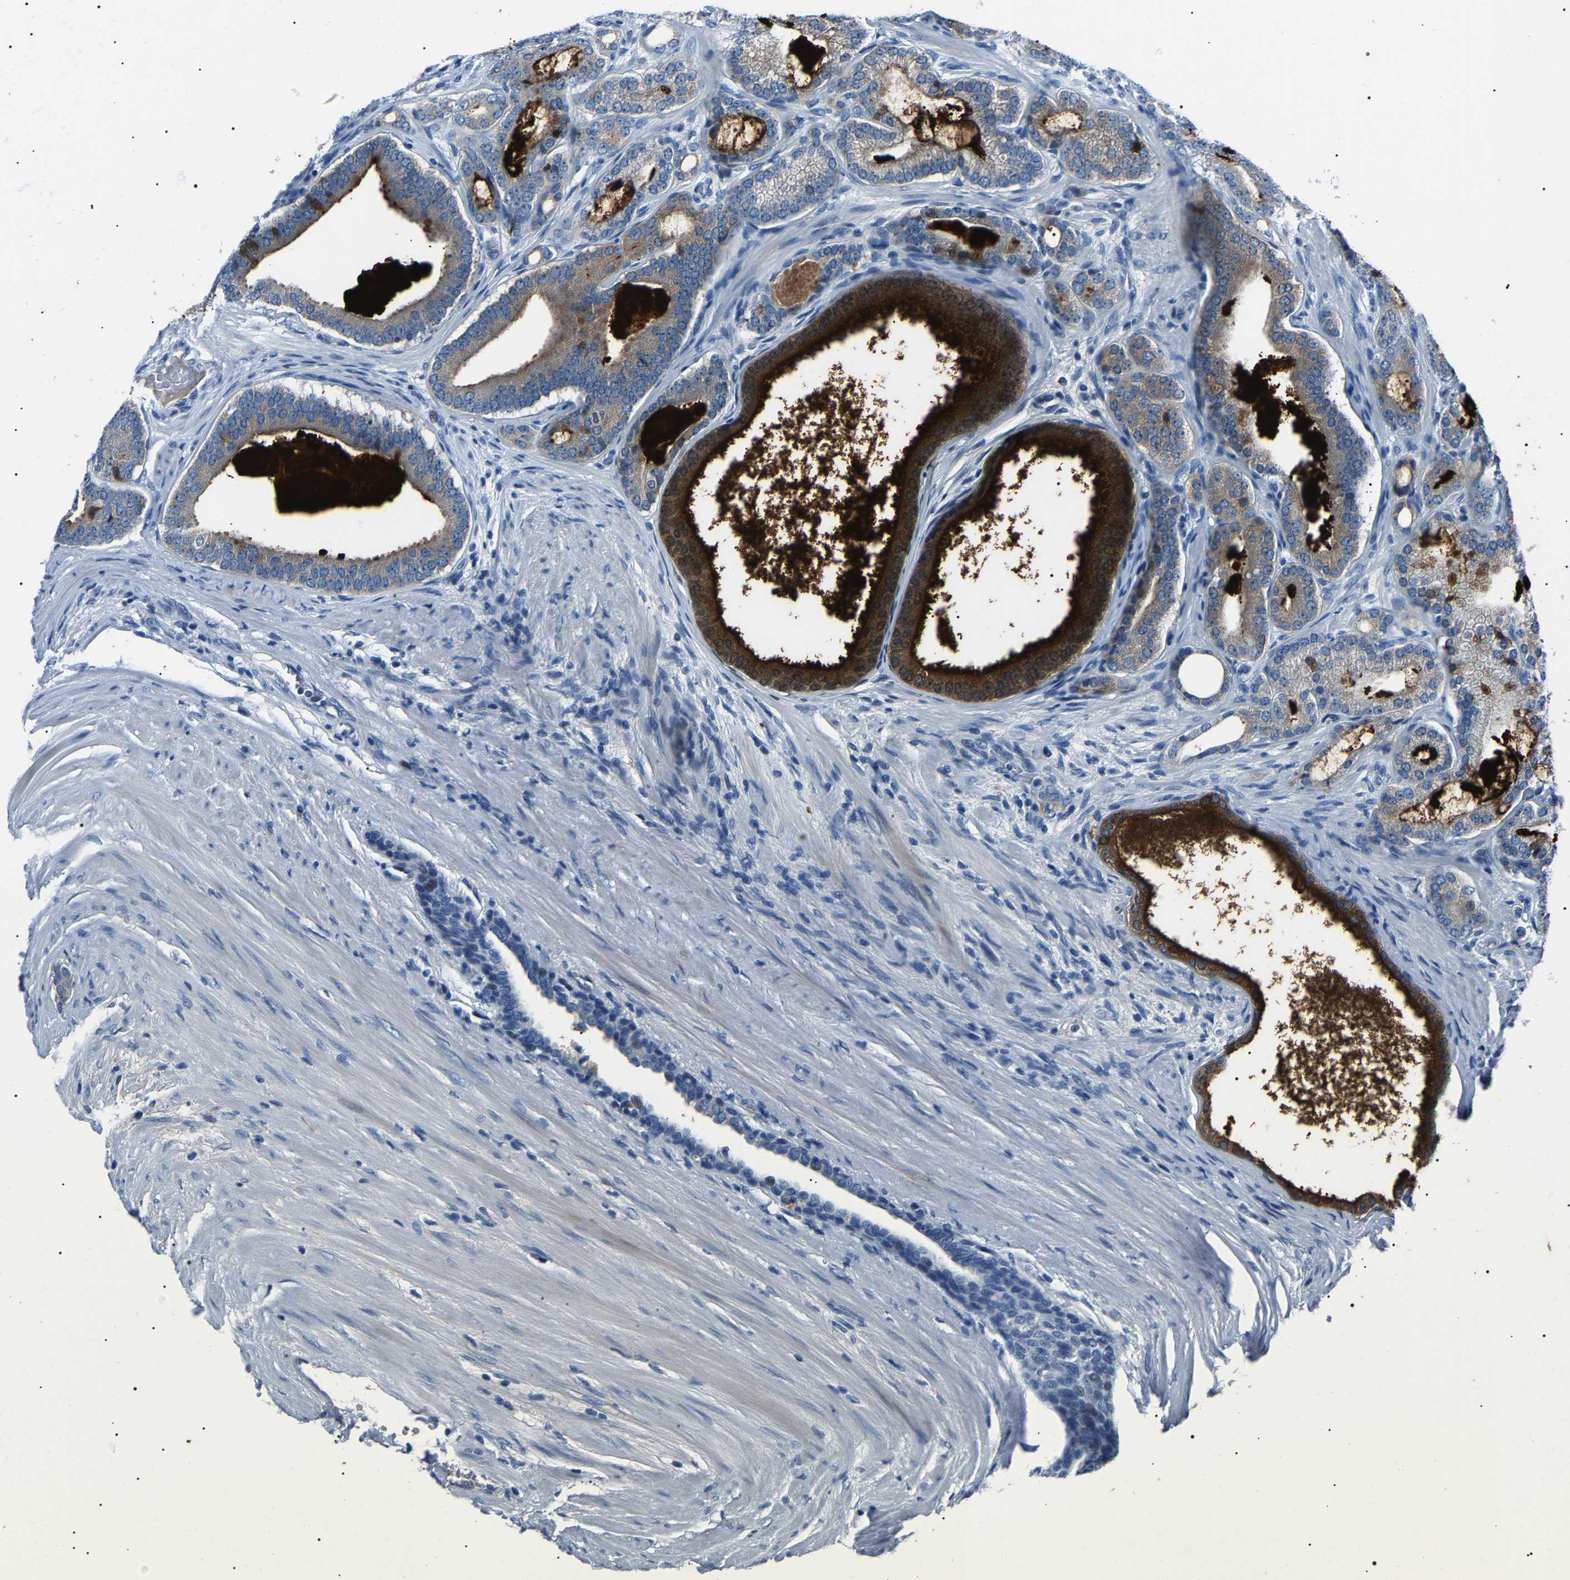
{"staining": {"intensity": "strong", "quantity": "<25%", "location": "cytoplasmic/membranous"}, "tissue": "prostate cancer", "cell_type": "Tumor cells", "image_type": "cancer", "snomed": [{"axis": "morphology", "description": "Adenocarcinoma, High grade"}, {"axis": "topography", "description": "Prostate"}], "caption": "Brown immunohistochemical staining in human prostate high-grade adenocarcinoma demonstrates strong cytoplasmic/membranous positivity in about <25% of tumor cells. (IHC, brightfield microscopy, high magnification).", "gene": "KLK15", "patient": {"sex": "male", "age": 60}}